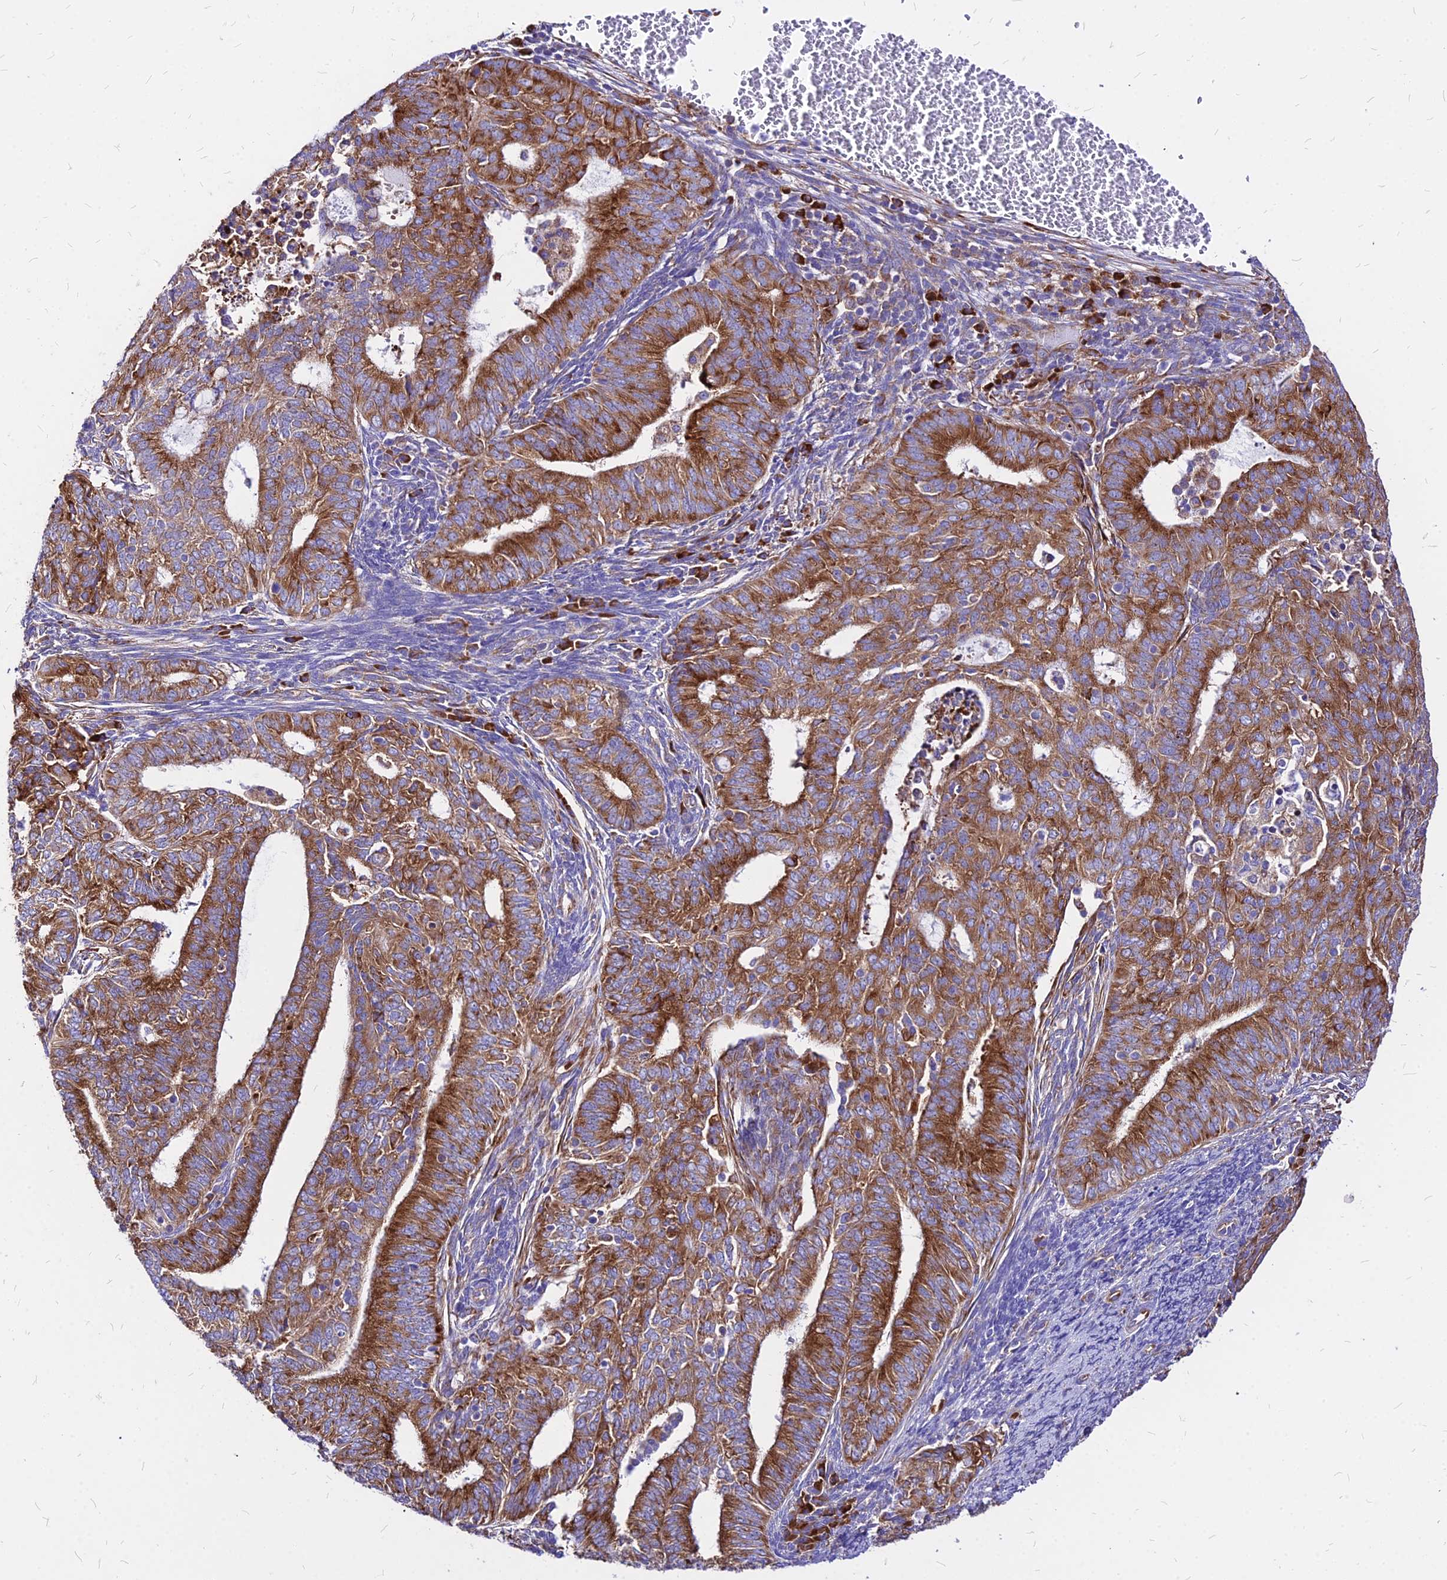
{"staining": {"intensity": "strong", "quantity": ">75%", "location": "cytoplasmic/membranous"}, "tissue": "endometrial cancer", "cell_type": "Tumor cells", "image_type": "cancer", "snomed": [{"axis": "morphology", "description": "Adenocarcinoma, NOS"}, {"axis": "topography", "description": "Endometrium"}], "caption": "Protein expression analysis of endometrial cancer (adenocarcinoma) demonstrates strong cytoplasmic/membranous staining in approximately >75% of tumor cells.", "gene": "RPL19", "patient": {"sex": "female", "age": 62}}